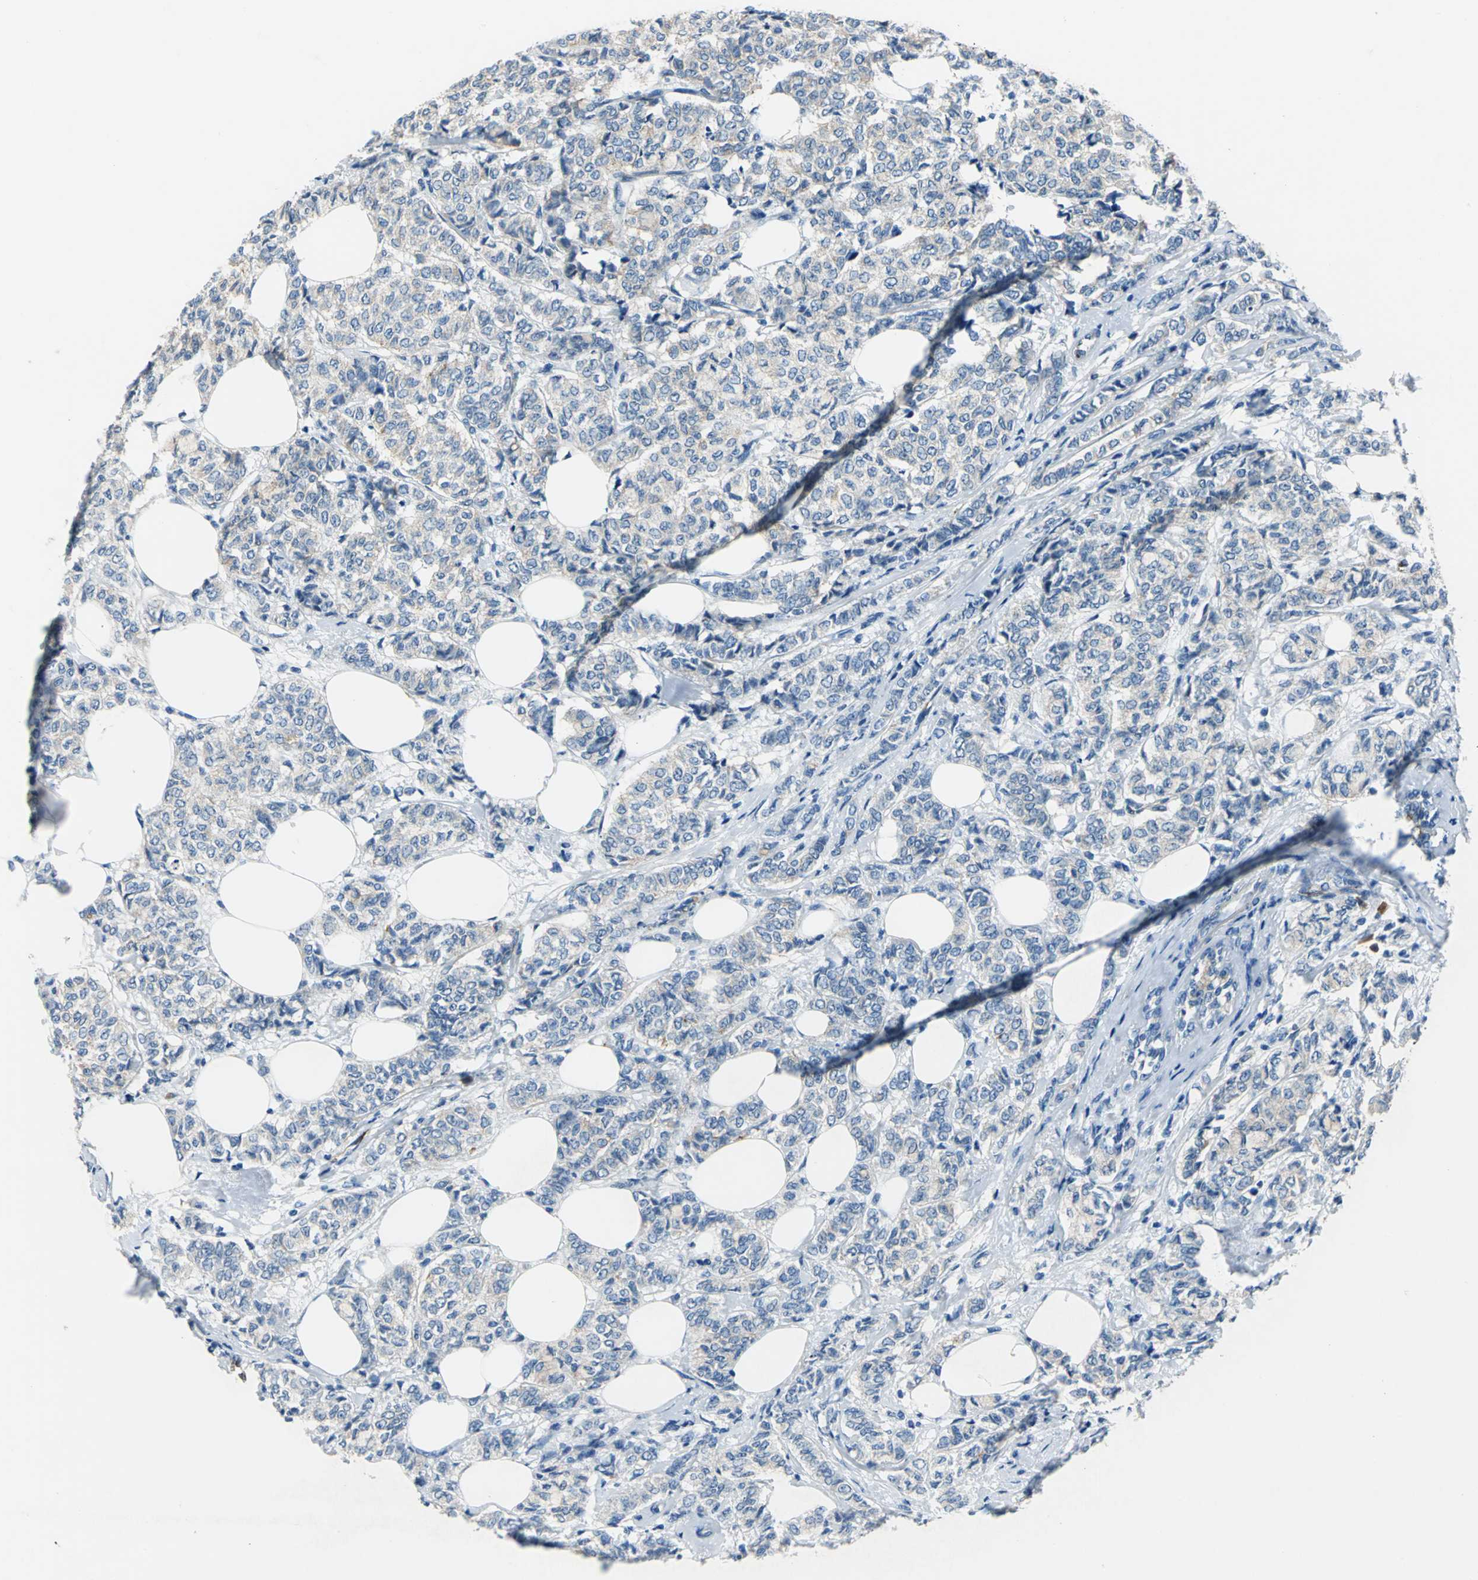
{"staining": {"intensity": "weak", "quantity": "25%-75%", "location": "cytoplasmic/membranous"}, "tissue": "breast cancer", "cell_type": "Tumor cells", "image_type": "cancer", "snomed": [{"axis": "morphology", "description": "Lobular carcinoma"}, {"axis": "topography", "description": "Breast"}], "caption": "Protein expression by immunohistochemistry displays weak cytoplasmic/membranous positivity in about 25%-75% of tumor cells in breast lobular carcinoma.", "gene": "SELP", "patient": {"sex": "female", "age": 60}}